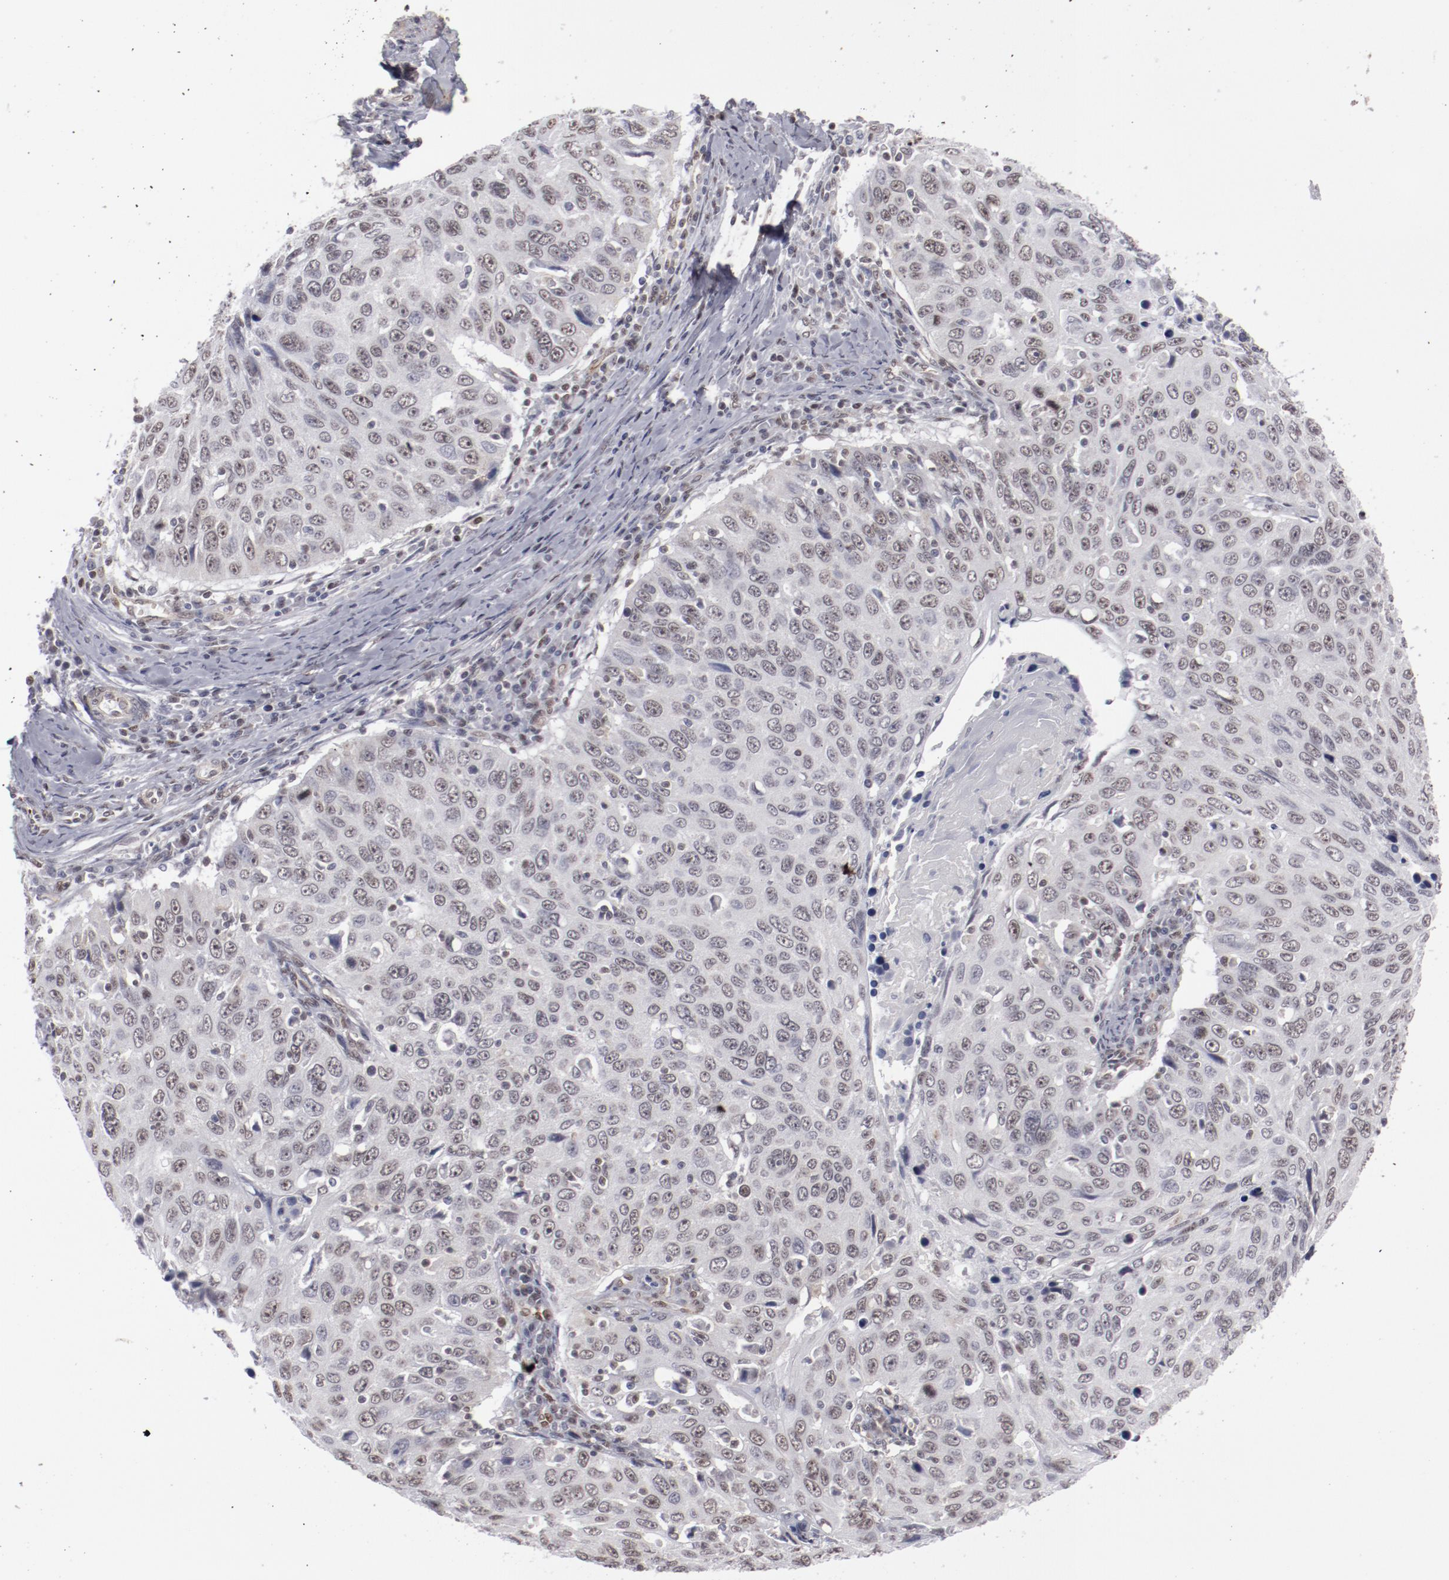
{"staining": {"intensity": "negative", "quantity": "none", "location": "none"}, "tissue": "cervical cancer", "cell_type": "Tumor cells", "image_type": "cancer", "snomed": [{"axis": "morphology", "description": "Squamous cell carcinoma, NOS"}, {"axis": "topography", "description": "Cervix"}], "caption": "Cervical cancer was stained to show a protein in brown. There is no significant expression in tumor cells.", "gene": "LEF1", "patient": {"sex": "female", "age": 53}}